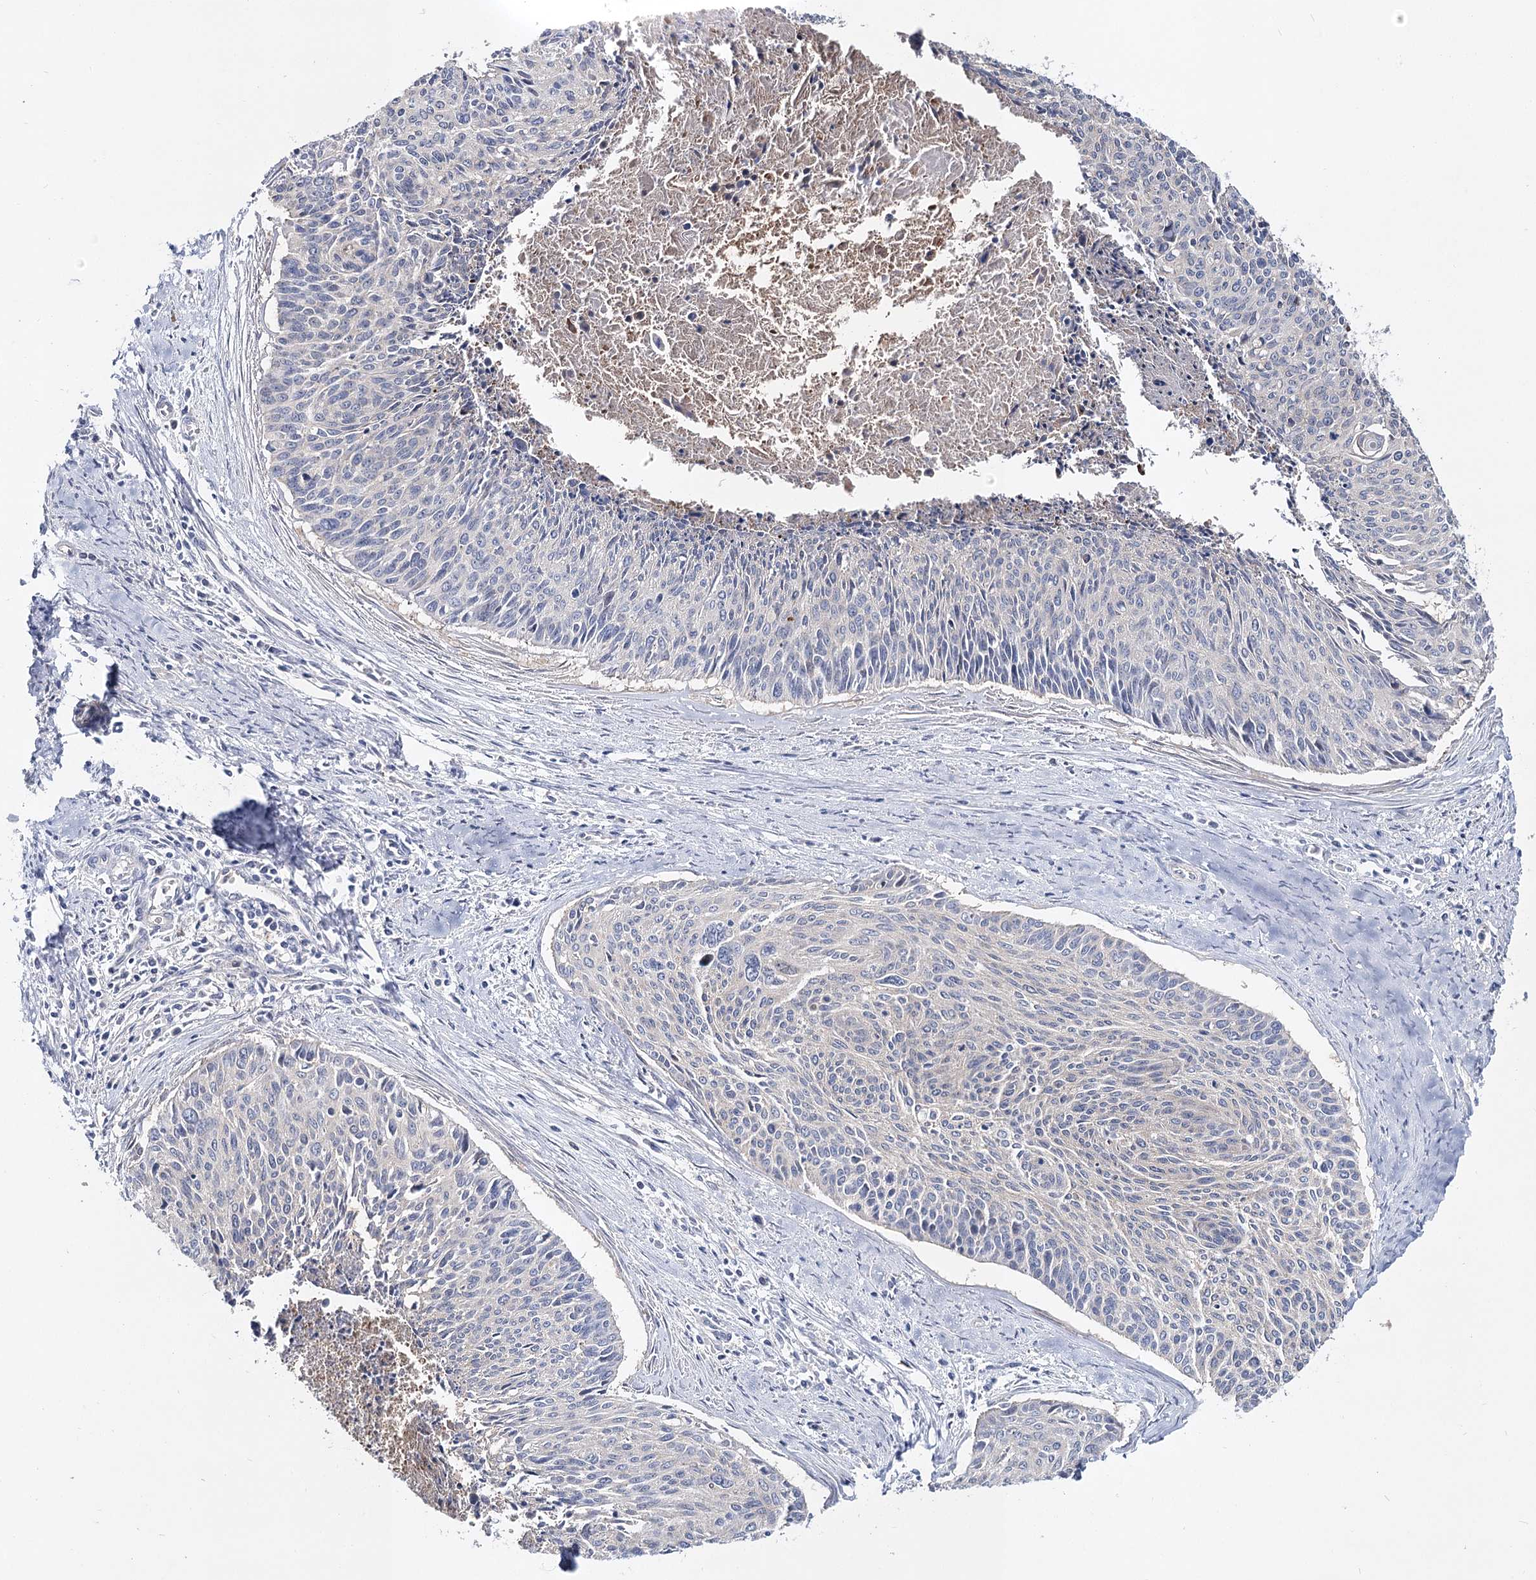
{"staining": {"intensity": "negative", "quantity": "none", "location": "none"}, "tissue": "cervical cancer", "cell_type": "Tumor cells", "image_type": "cancer", "snomed": [{"axis": "morphology", "description": "Squamous cell carcinoma, NOS"}, {"axis": "topography", "description": "Cervix"}], "caption": "Tumor cells show no significant expression in squamous cell carcinoma (cervical). (DAB (3,3'-diaminobenzidine) IHC visualized using brightfield microscopy, high magnification).", "gene": "UGP2", "patient": {"sex": "female", "age": 55}}